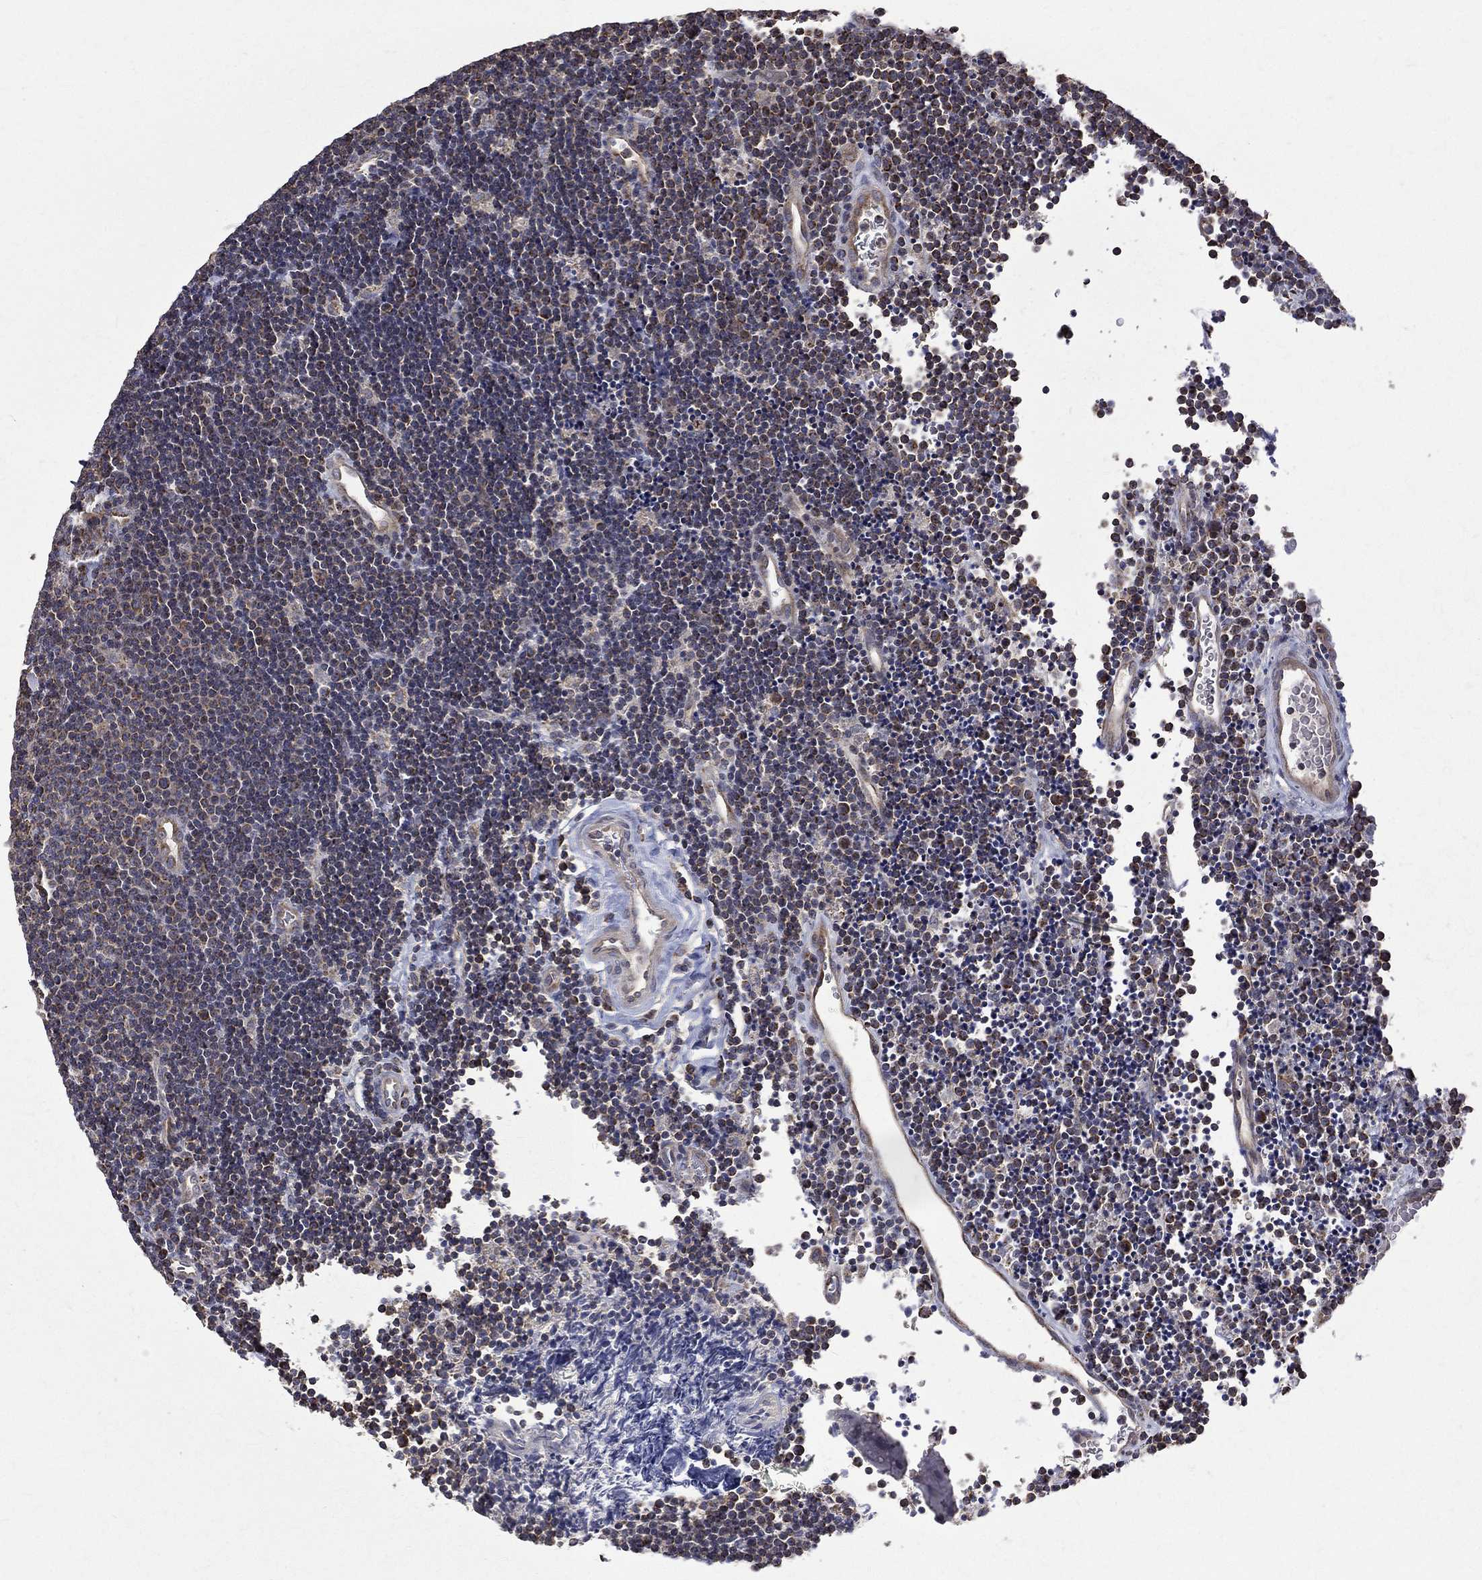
{"staining": {"intensity": "negative", "quantity": "none", "location": "none"}, "tissue": "lymphoma", "cell_type": "Tumor cells", "image_type": "cancer", "snomed": [{"axis": "morphology", "description": "Malignant lymphoma, non-Hodgkin's type, Low grade"}, {"axis": "topography", "description": "Brain"}], "caption": "Protein analysis of malignant lymphoma, non-Hodgkin's type (low-grade) exhibits no significant staining in tumor cells.", "gene": "RPGR", "patient": {"sex": "female", "age": 66}}